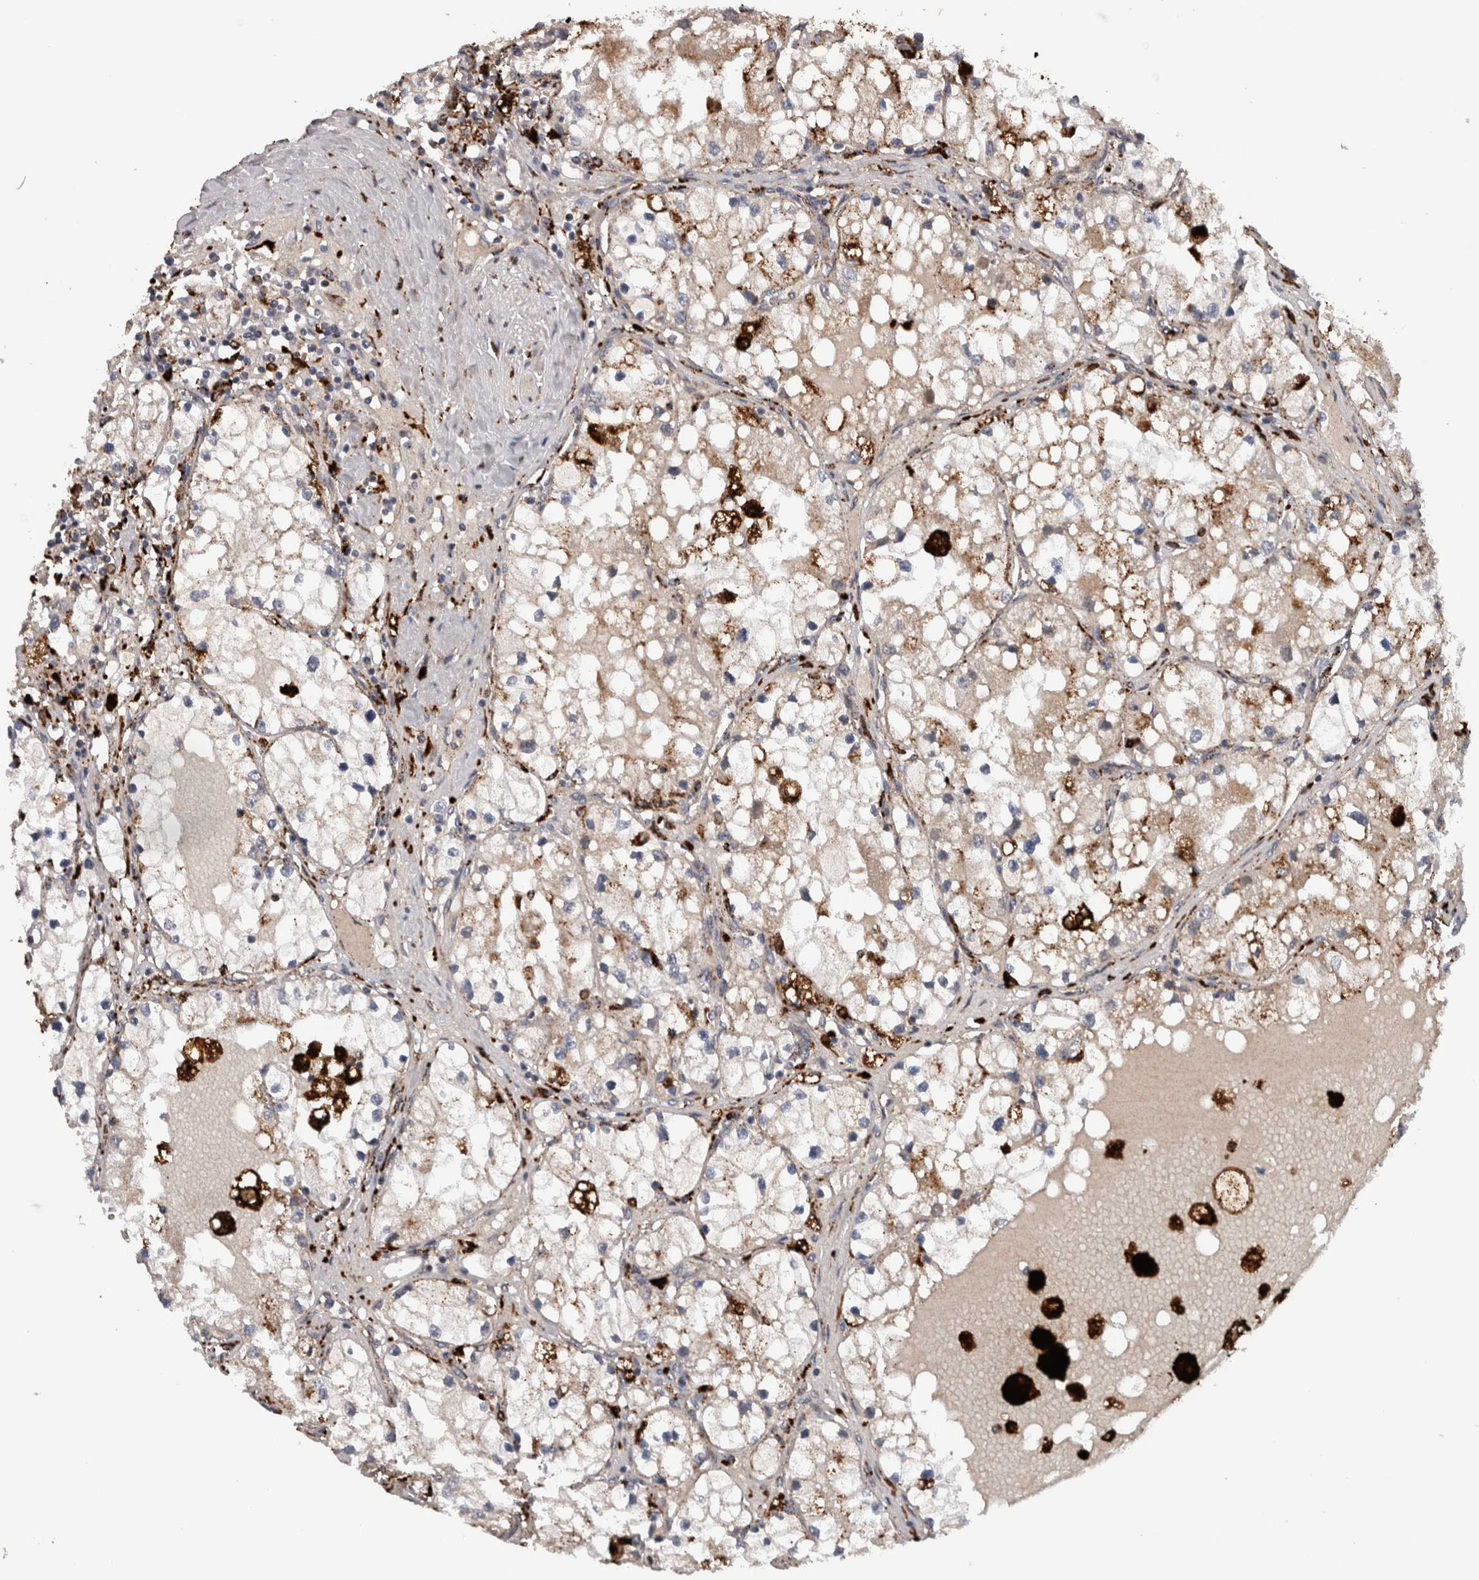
{"staining": {"intensity": "weak", "quantity": ">75%", "location": "cytoplasmic/membranous"}, "tissue": "renal cancer", "cell_type": "Tumor cells", "image_type": "cancer", "snomed": [{"axis": "morphology", "description": "Adenocarcinoma, NOS"}, {"axis": "topography", "description": "Kidney"}], "caption": "The histopathology image reveals immunohistochemical staining of renal cancer. There is weak cytoplasmic/membranous positivity is appreciated in approximately >75% of tumor cells.", "gene": "CTSZ", "patient": {"sex": "male", "age": 68}}